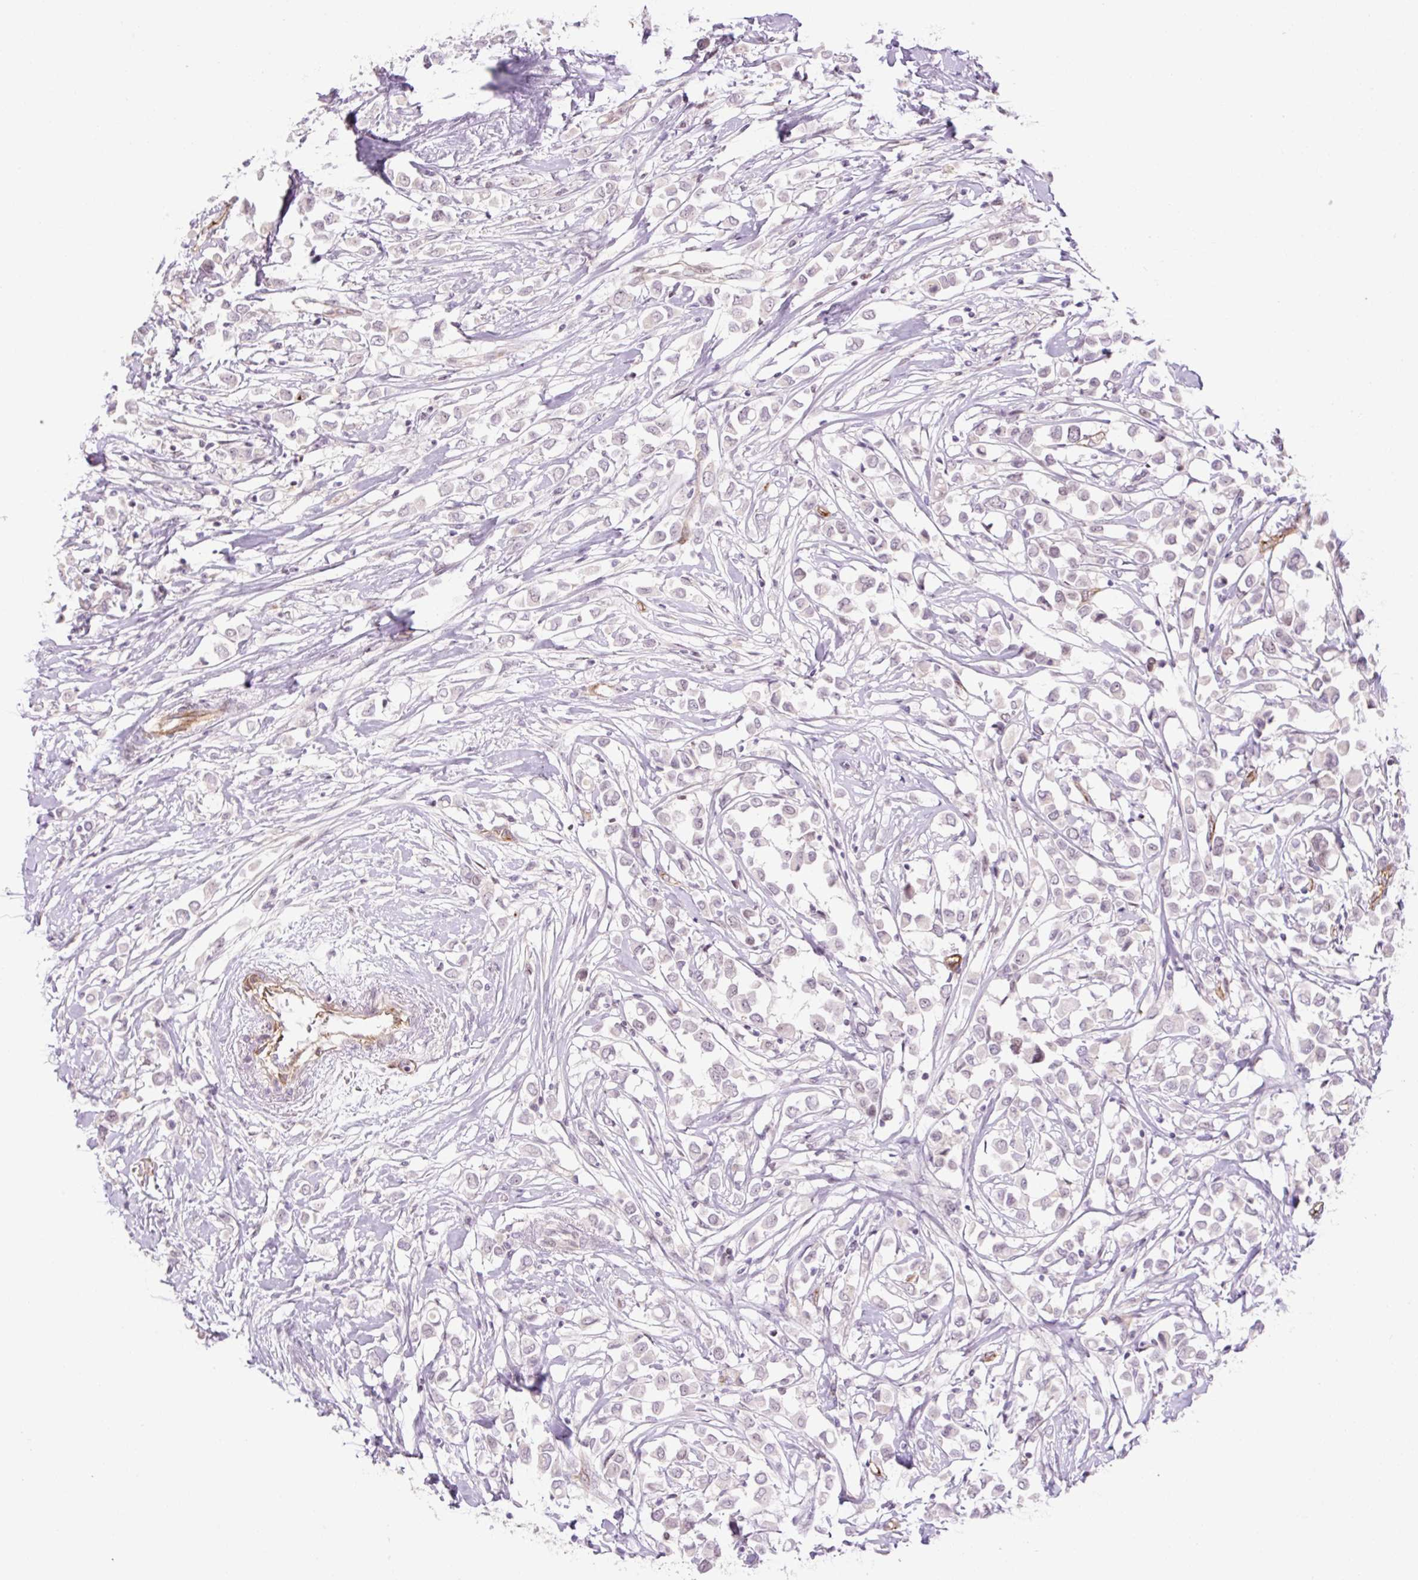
{"staining": {"intensity": "weak", "quantity": "<25%", "location": "nuclear"}, "tissue": "breast cancer", "cell_type": "Tumor cells", "image_type": "cancer", "snomed": [{"axis": "morphology", "description": "Duct carcinoma"}, {"axis": "topography", "description": "Breast"}], "caption": "Tumor cells are negative for protein expression in human breast cancer. The staining is performed using DAB brown chromogen with nuclei counter-stained in using hematoxylin.", "gene": "ZNF417", "patient": {"sex": "female", "age": 61}}